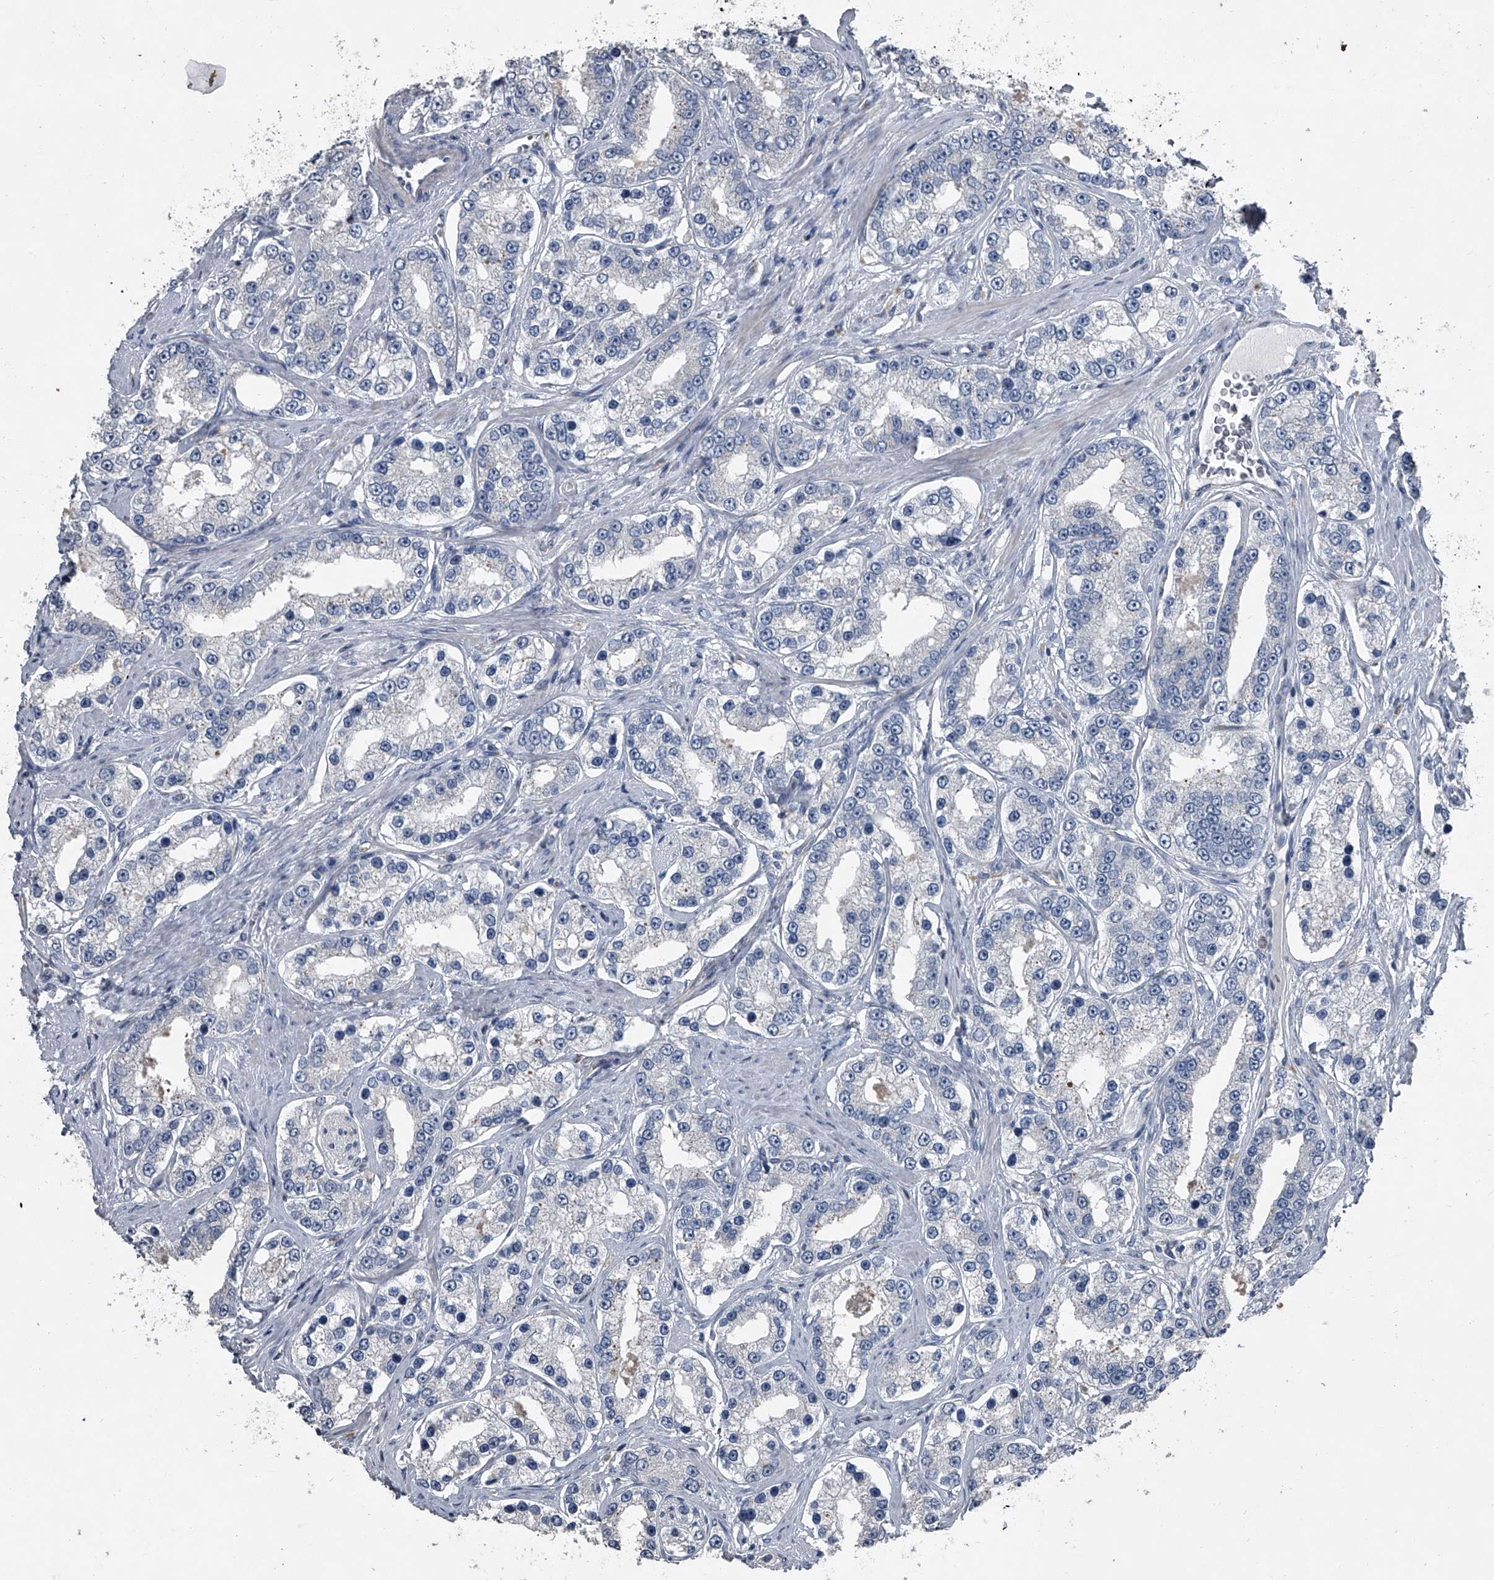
{"staining": {"intensity": "negative", "quantity": "none", "location": "none"}, "tissue": "prostate cancer", "cell_type": "Tumor cells", "image_type": "cancer", "snomed": [{"axis": "morphology", "description": "Normal tissue, NOS"}, {"axis": "morphology", "description": "Adenocarcinoma, High grade"}, {"axis": "topography", "description": "Prostate"}], "caption": "IHC micrograph of prostate adenocarcinoma (high-grade) stained for a protein (brown), which displays no expression in tumor cells.", "gene": "HEPHL1", "patient": {"sex": "male", "age": 83}}